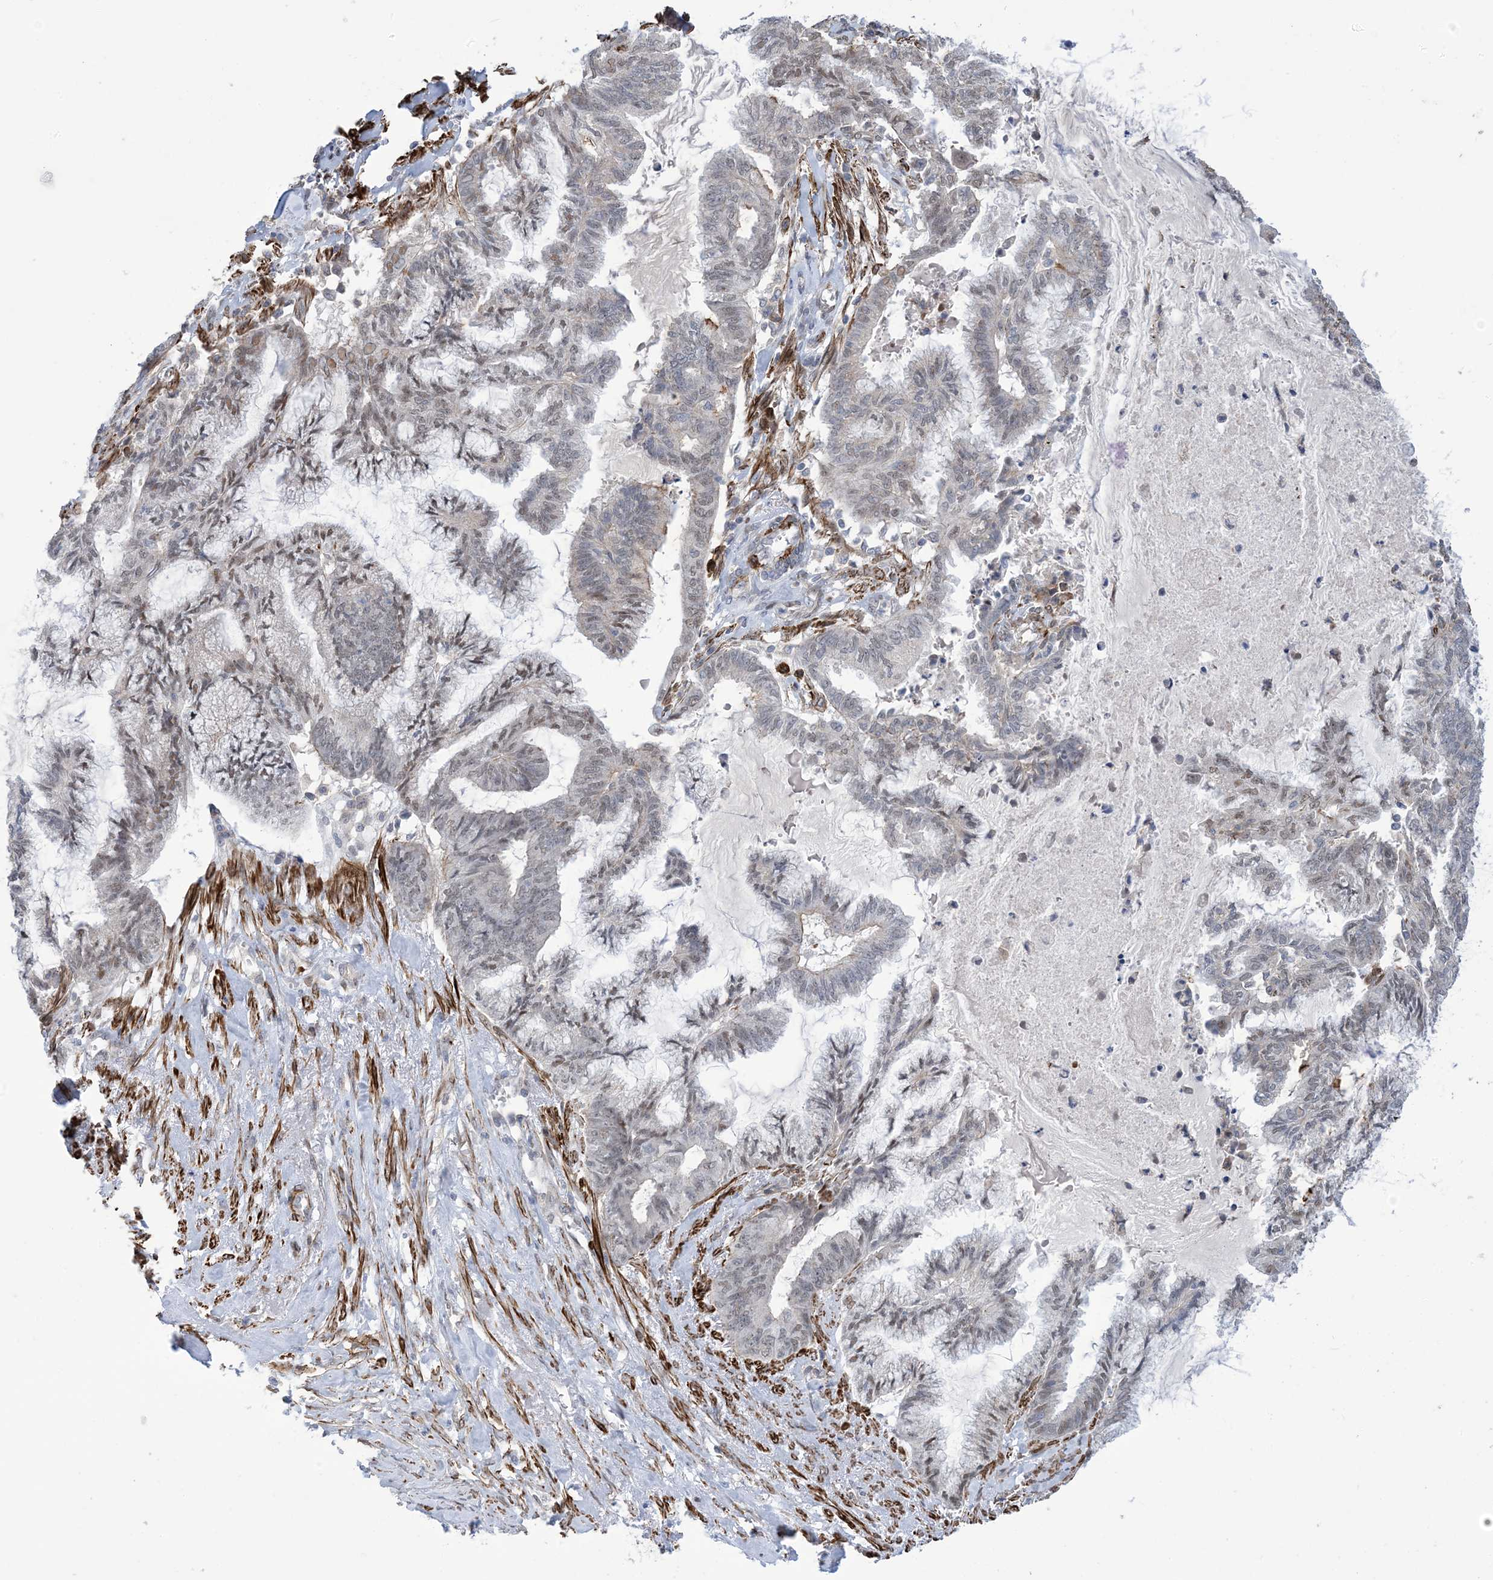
{"staining": {"intensity": "weak", "quantity": "25%-75%", "location": "nuclear"}, "tissue": "endometrial cancer", "cell_type": "Tumor cells", "image_type": "cancer", "snomed": [{"axis": "morphology", "description": "Adenocarcinoma, NOS"}, {"axis": "topography", "description": "Endometrium"}], "caption": "A photomicrograph of endometrial cancer stained for a protein exhibits weak nuclear brown staining in tumor cells.", "gene": "ZNF8", "patient": {"sex": "female", "age": 86}}